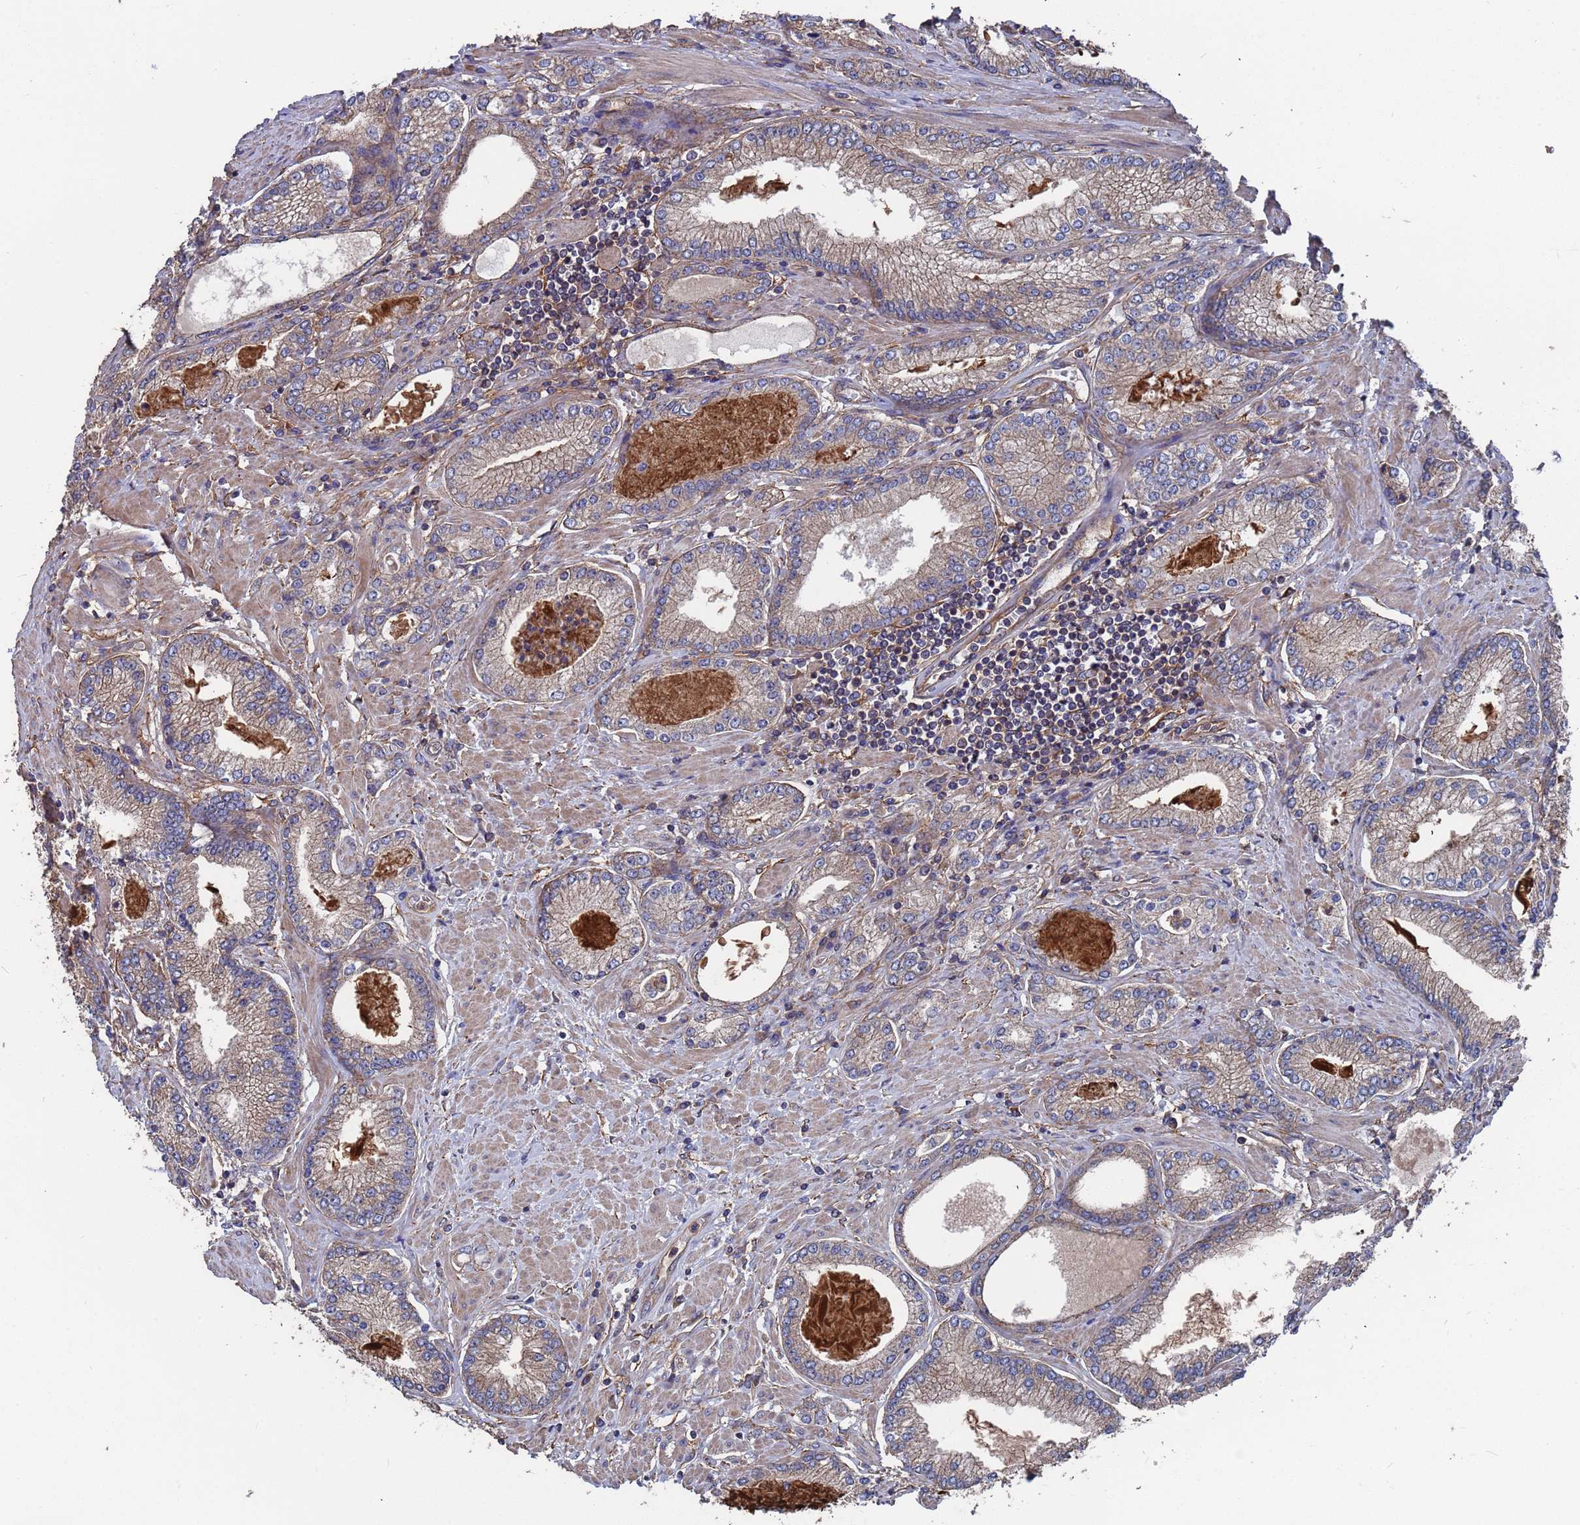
{"staining": {"intensity": "weak", "quantity": ">75%", "location": "cytoplasmic/membranous"}, "tissue": "prostate cancer", "cell_type": "Tumor cells", "image_type": "cancer", "snomed": [{"axis": "morphology", "description": "Adenocarcinoma, High grade"}, {"axis": "topography", "description": "Prostate"}], "caption": "DAB (3,3'-diaminobenzidine) immunohistochemical staining of human prostate cancer (high-grade adenocarcinoma) reveals weak cytoplasmic/membranous protein expression in about >75% of tumor cells.", "gene": "NDUFAF6", "patient": {"sex": "male", "age": 66}}